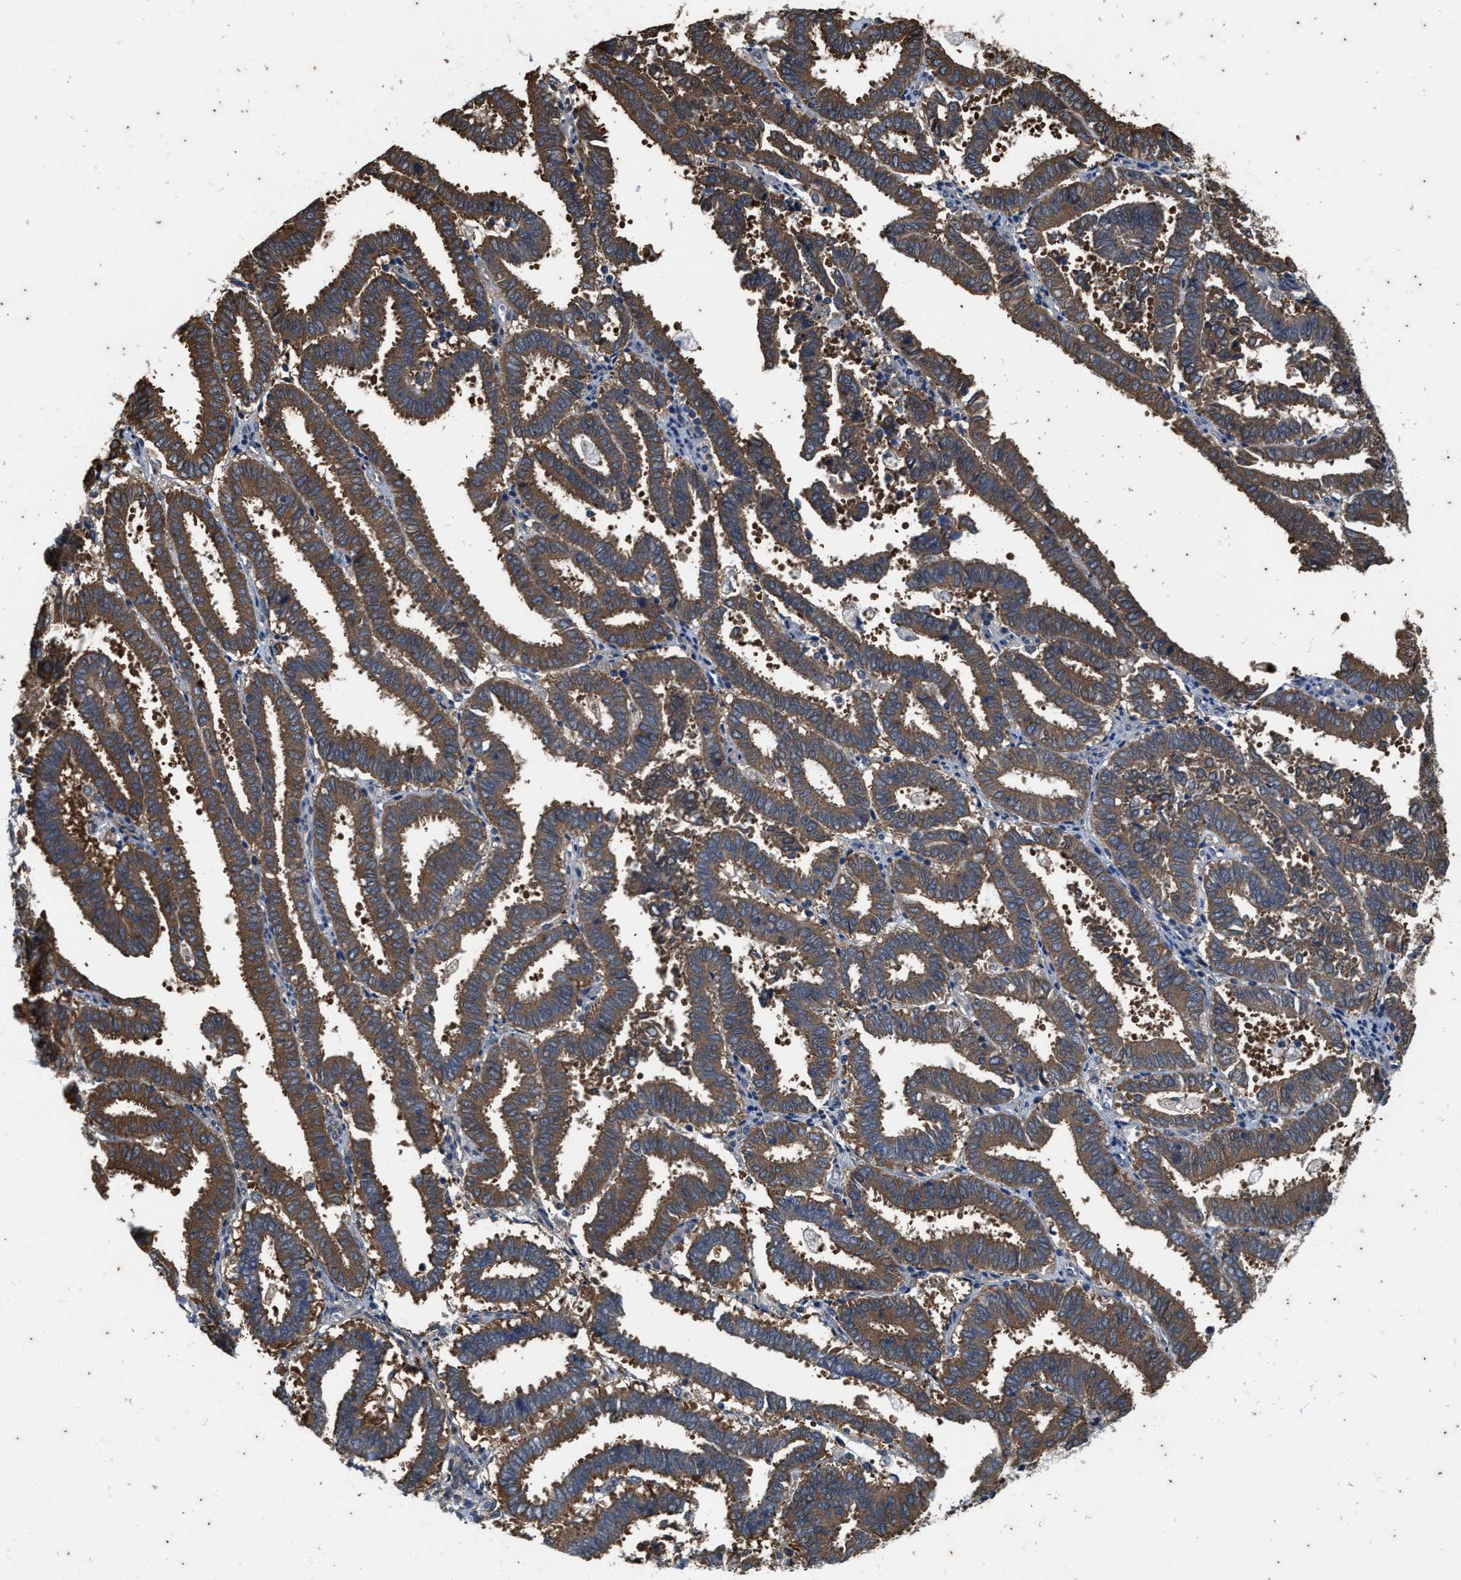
{"staining": {"intensity": "moderate", "quantity": ">75%", "location": "cytoplasmic/membranous"}, "tissue": "endometrial cancer", "cell_type": "Tumor cells", "image_type": "cancer", "snomed": [{"axis": "morphology", "description": "Adenocarcinoma, NOS"}, {"axis": "topography", "description": "Uterus"}], "caption": "Immunohistochemical staining of human endometrial cancer (adenocarcinoma) demonstrates medium levels of moderate cytoplasmic/membranous staining in approximately >75% of tumor cells.", "gene": "COX19", "patient": {"sex": "female", "age": 83}}